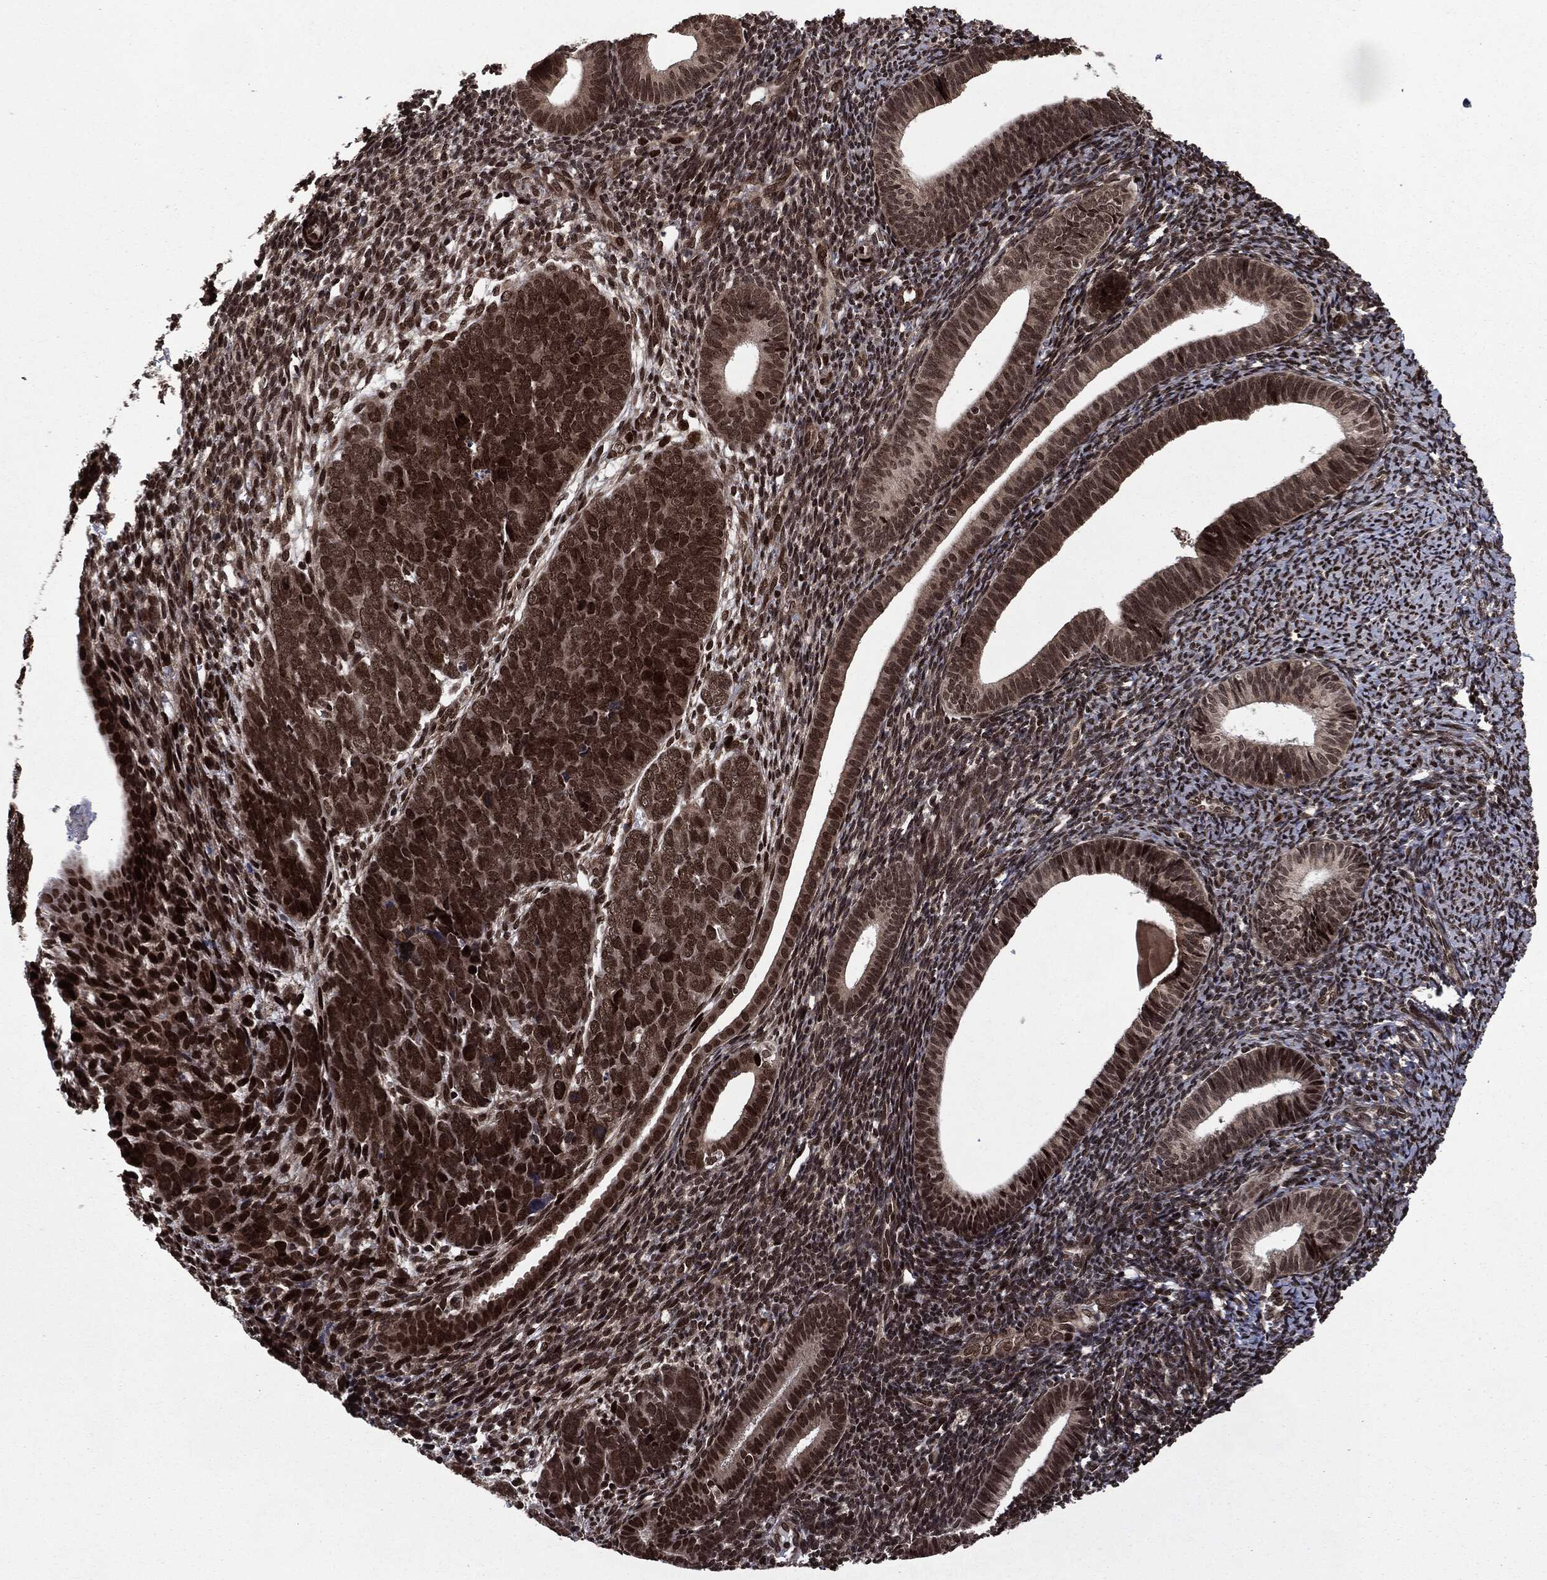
{"staining": {"intensity": "strong", "quantity": "25%-75%", "location": "cytoplasmic/membranous"}, "tissue": "endometrial cancer", "cell_type": "Tumor cells", "image_type": "cancer", "snomed": [{"axis": "morphology", "description": "Adenocarcinoma, NOS"}, {"axis": "topography", "description": "Endometrium"}], "caption": "Endometrial cancer (adenocarcinoma) tissue demonstrates strong cytoplasmic/membranous staining in about 25%-75% of tumor cells, visualized by immunohistochemistry. The protein is stained brown, and the nuclei are stained in blue (DAB (3,3'-diaminobenzidine) IHC with brightfield microscopy, high magnification).", "gene": "DVL2", "patient": {"sex": "female", "age": 82}}